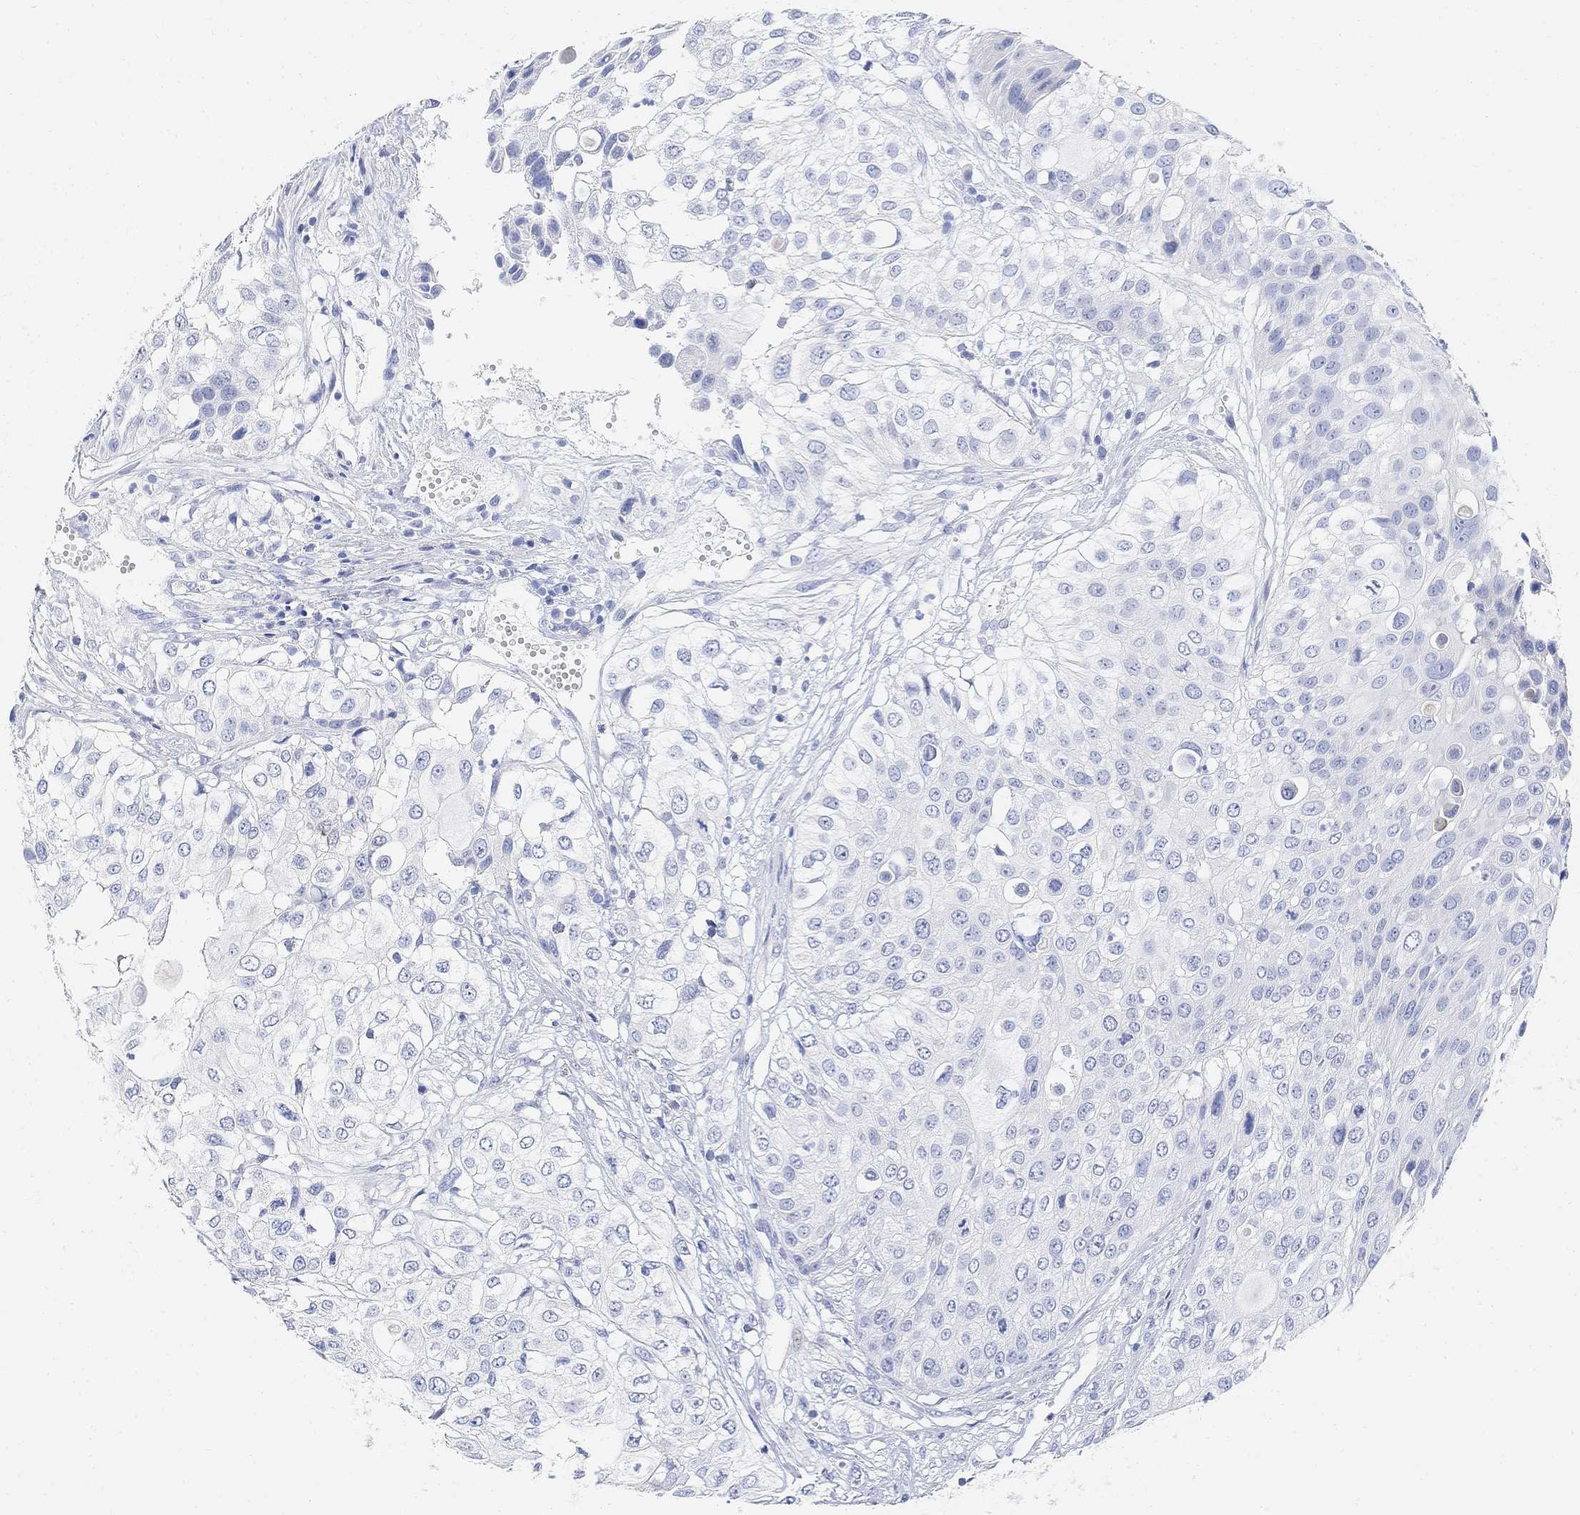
{"staining": {"intensity": "negative", "quantity": "none", "location": "none"}, "tissue": "urothelial cancer", "cell_type": "Tumor cells", "image_type": "cancer", "snomed": [{"axis": "morphology", "description": "Urothelial carcinoma, High grade"}, {"axis": "topography", "description": "Urinary bladder"}], "caption": "IHC photomicrograph of urothelial cancer stained for a protein (brown), which reveals no positivity in tumor cells. (Immunohistochemistry (ihc), brightfield microscopy, high magnification).", "gene": "RETNLB", "patient": {"sex": "female", "age": 79}}